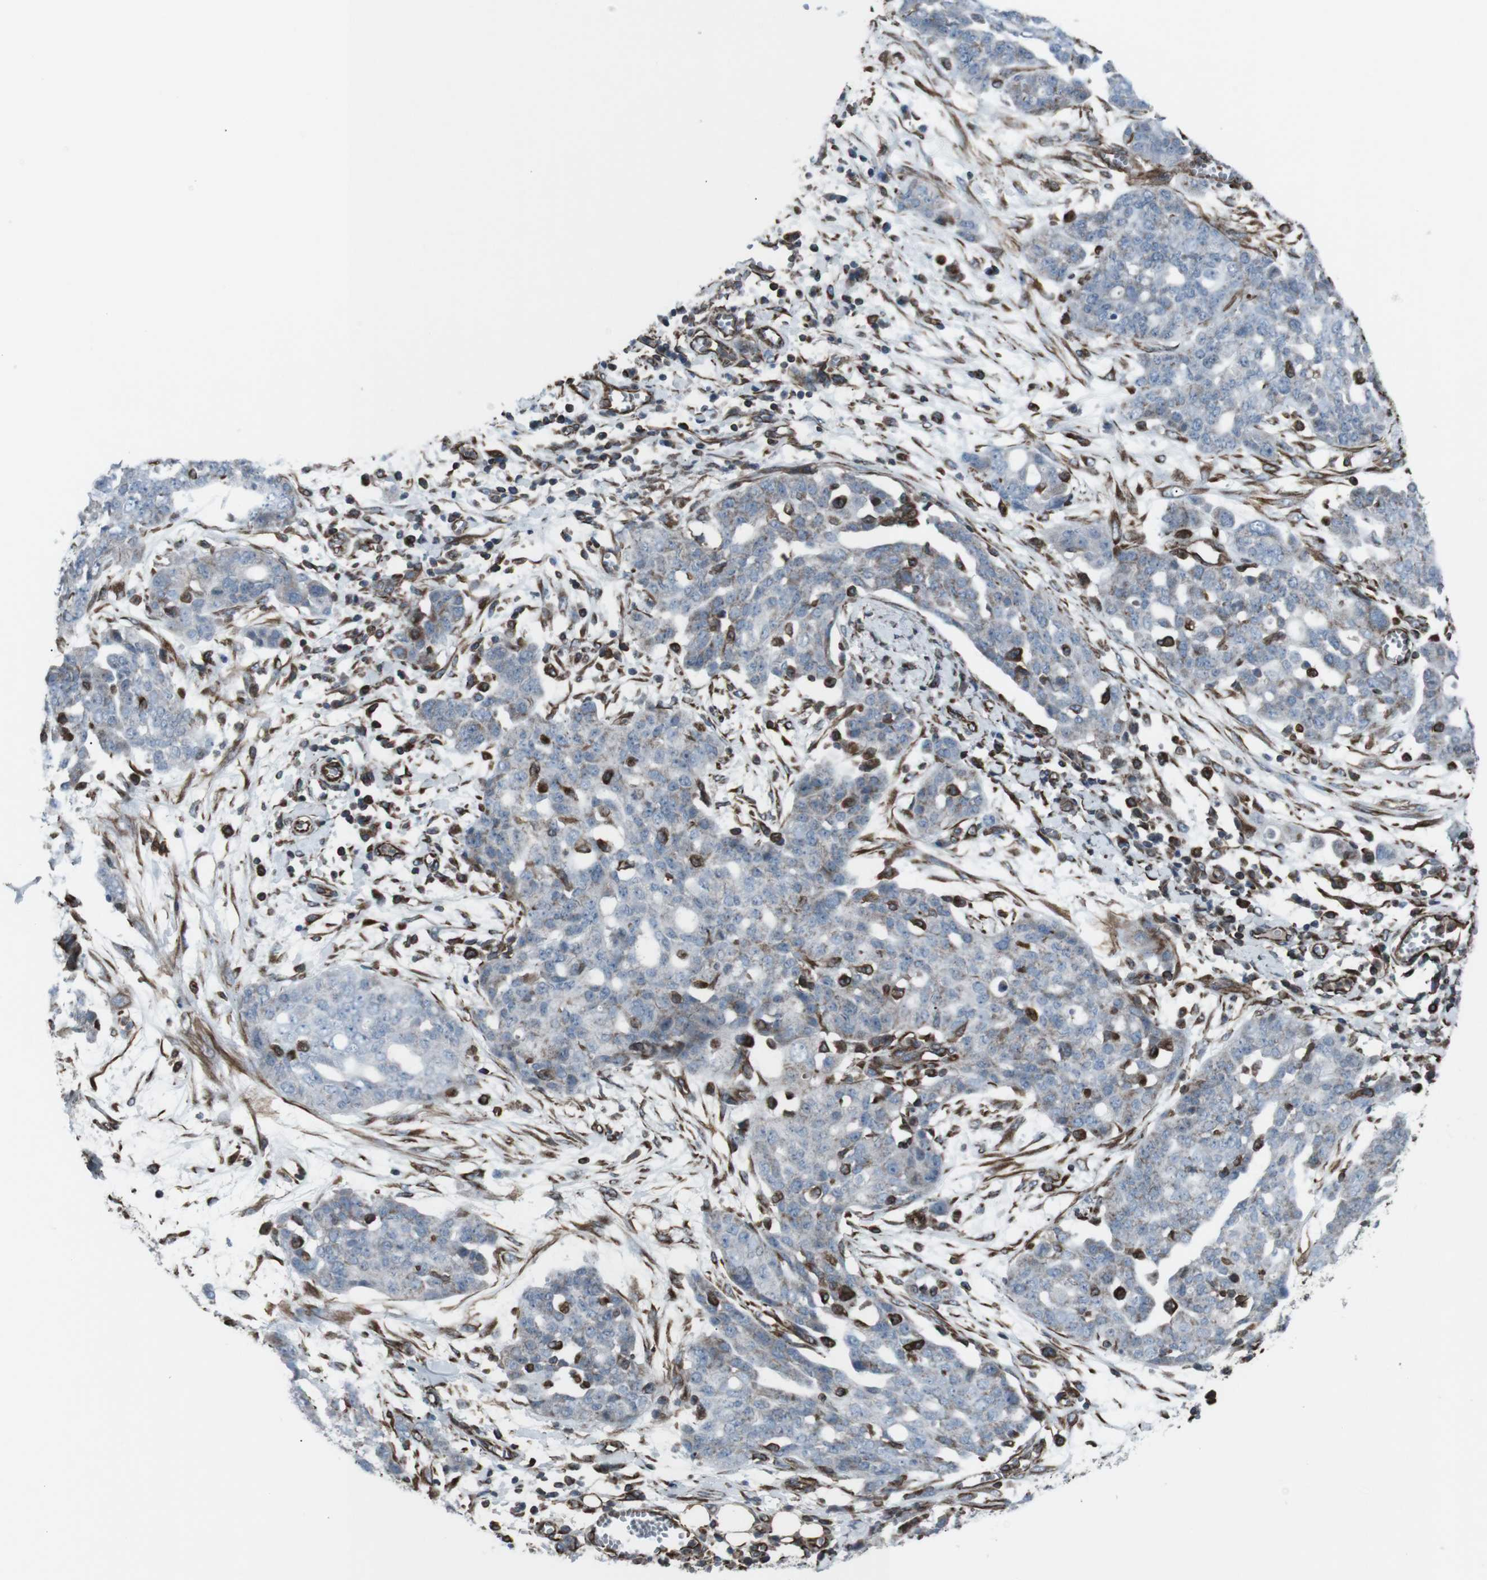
{"staining": {"intensity": "negative", "quantity": "none", "location": "none"}, "tissue": "ovarian cancer", "cell_type": "Tumor cells", "image_type": "cancer", "snomed": [{"axis": "morphology", "description": "Cystadenocarcinoma, serous, NOS"}, {"axis": "topography", "description": "Soft tissue"}, {"axis": "topography", "description": "Ovary"}], "caption": "The photomicrograph displays no significant expression in tumor cells of ovarian cancer (serous cystadenocarcinoma). (DAB (3,3'-diaminobenzidine) IHC with hematoxylin counter stain).", "gene": "TMEM141", "patient": {"sex": "female", "age": 57}}